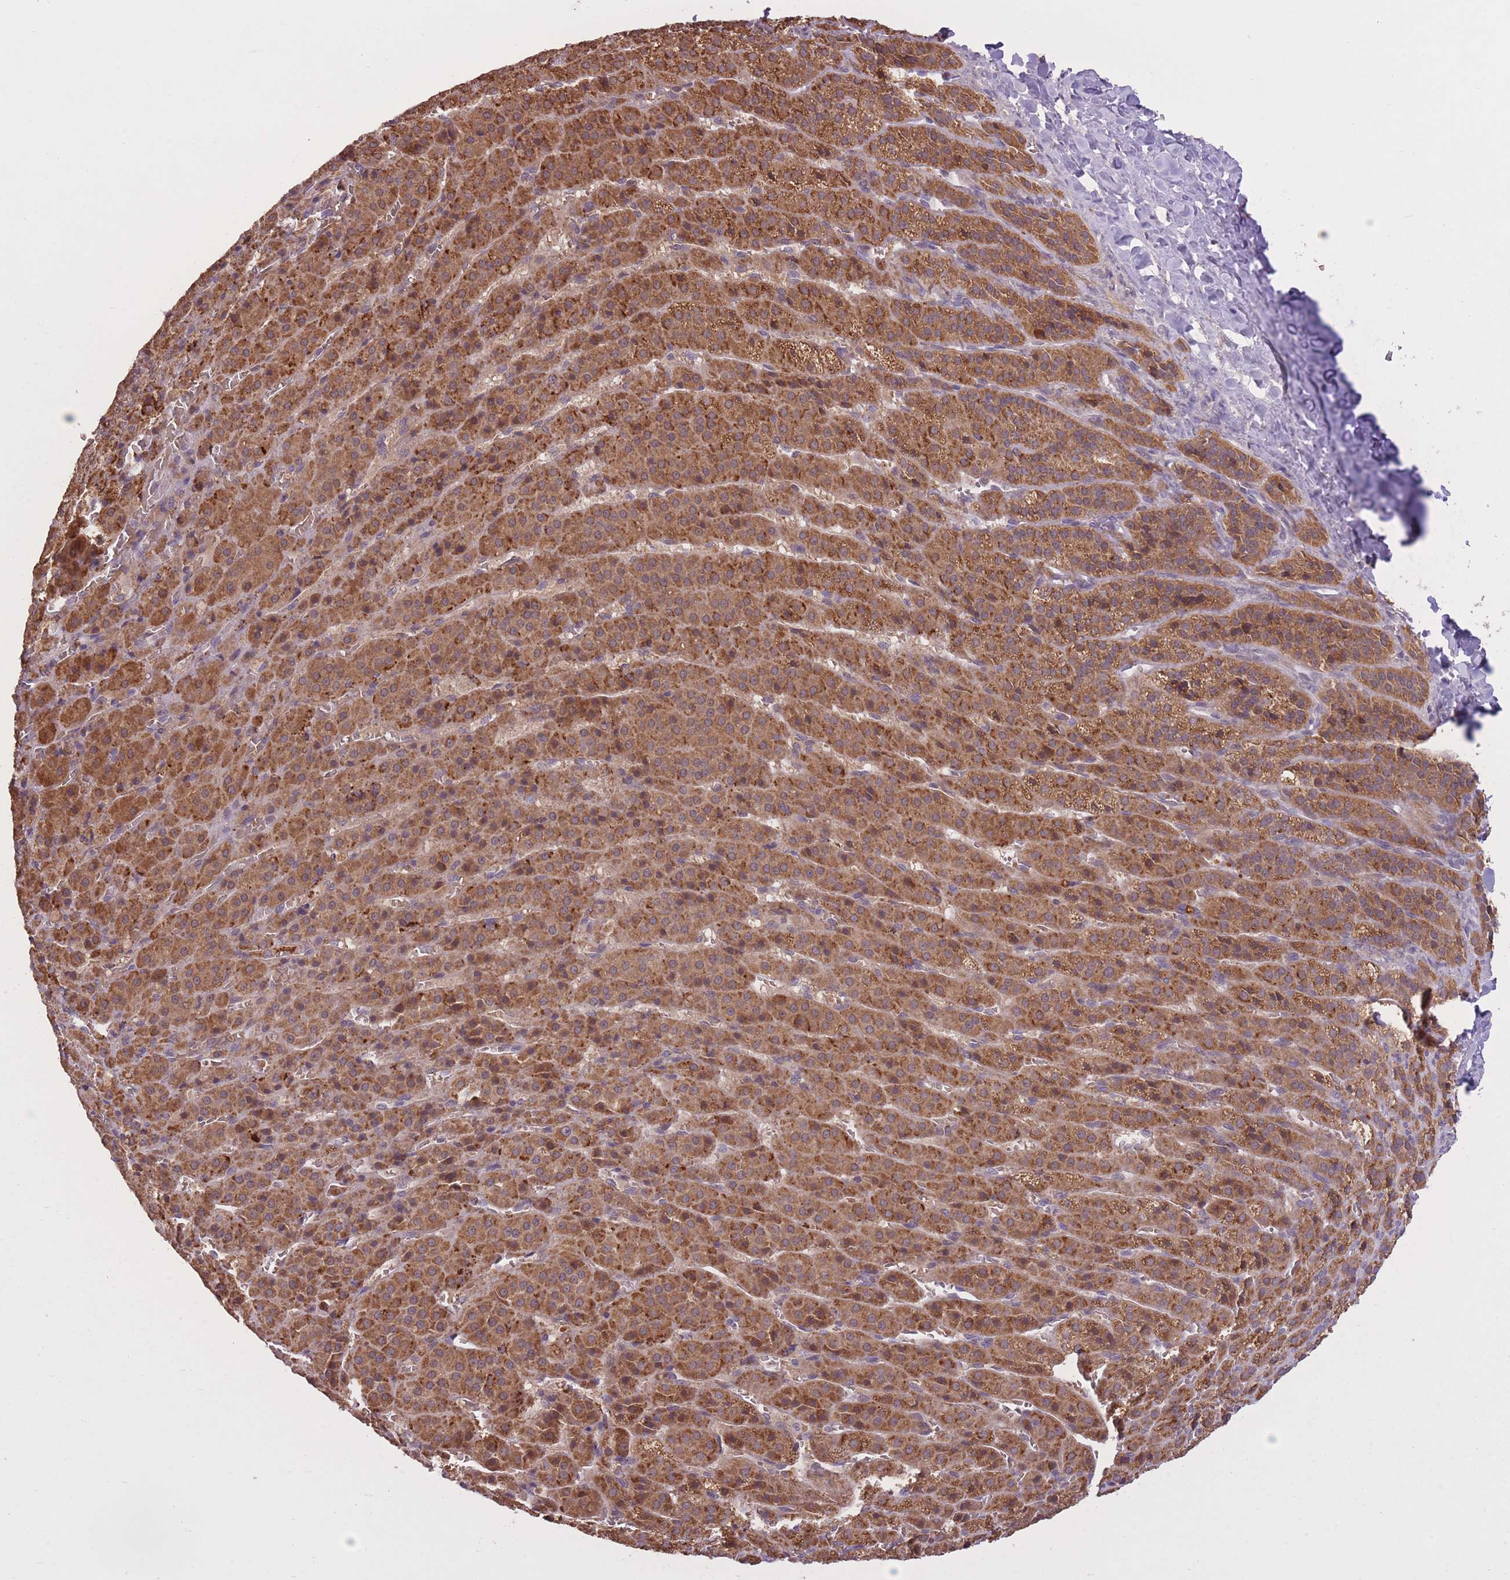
{"staining": {"intensity": "moderate", "quantity": ">75%", "location": "cytoplasmic/membranous"}, "tissue": "adrenal gland", "cell_type": "Glandular cells", "image_type": "normal", "snomed": [{"axis": "morphology", "description": "Normal tissue, NOS"}, {"axis": "topography", "description": "Adrenal gland"}], "caption": "Moderate cytoplasmic/membranous expression is appreciated in about >75% of glandular cells in benign adrenal gland.", "gene": "POLR3F", "patient": {"sex": "female", "age": 41}}